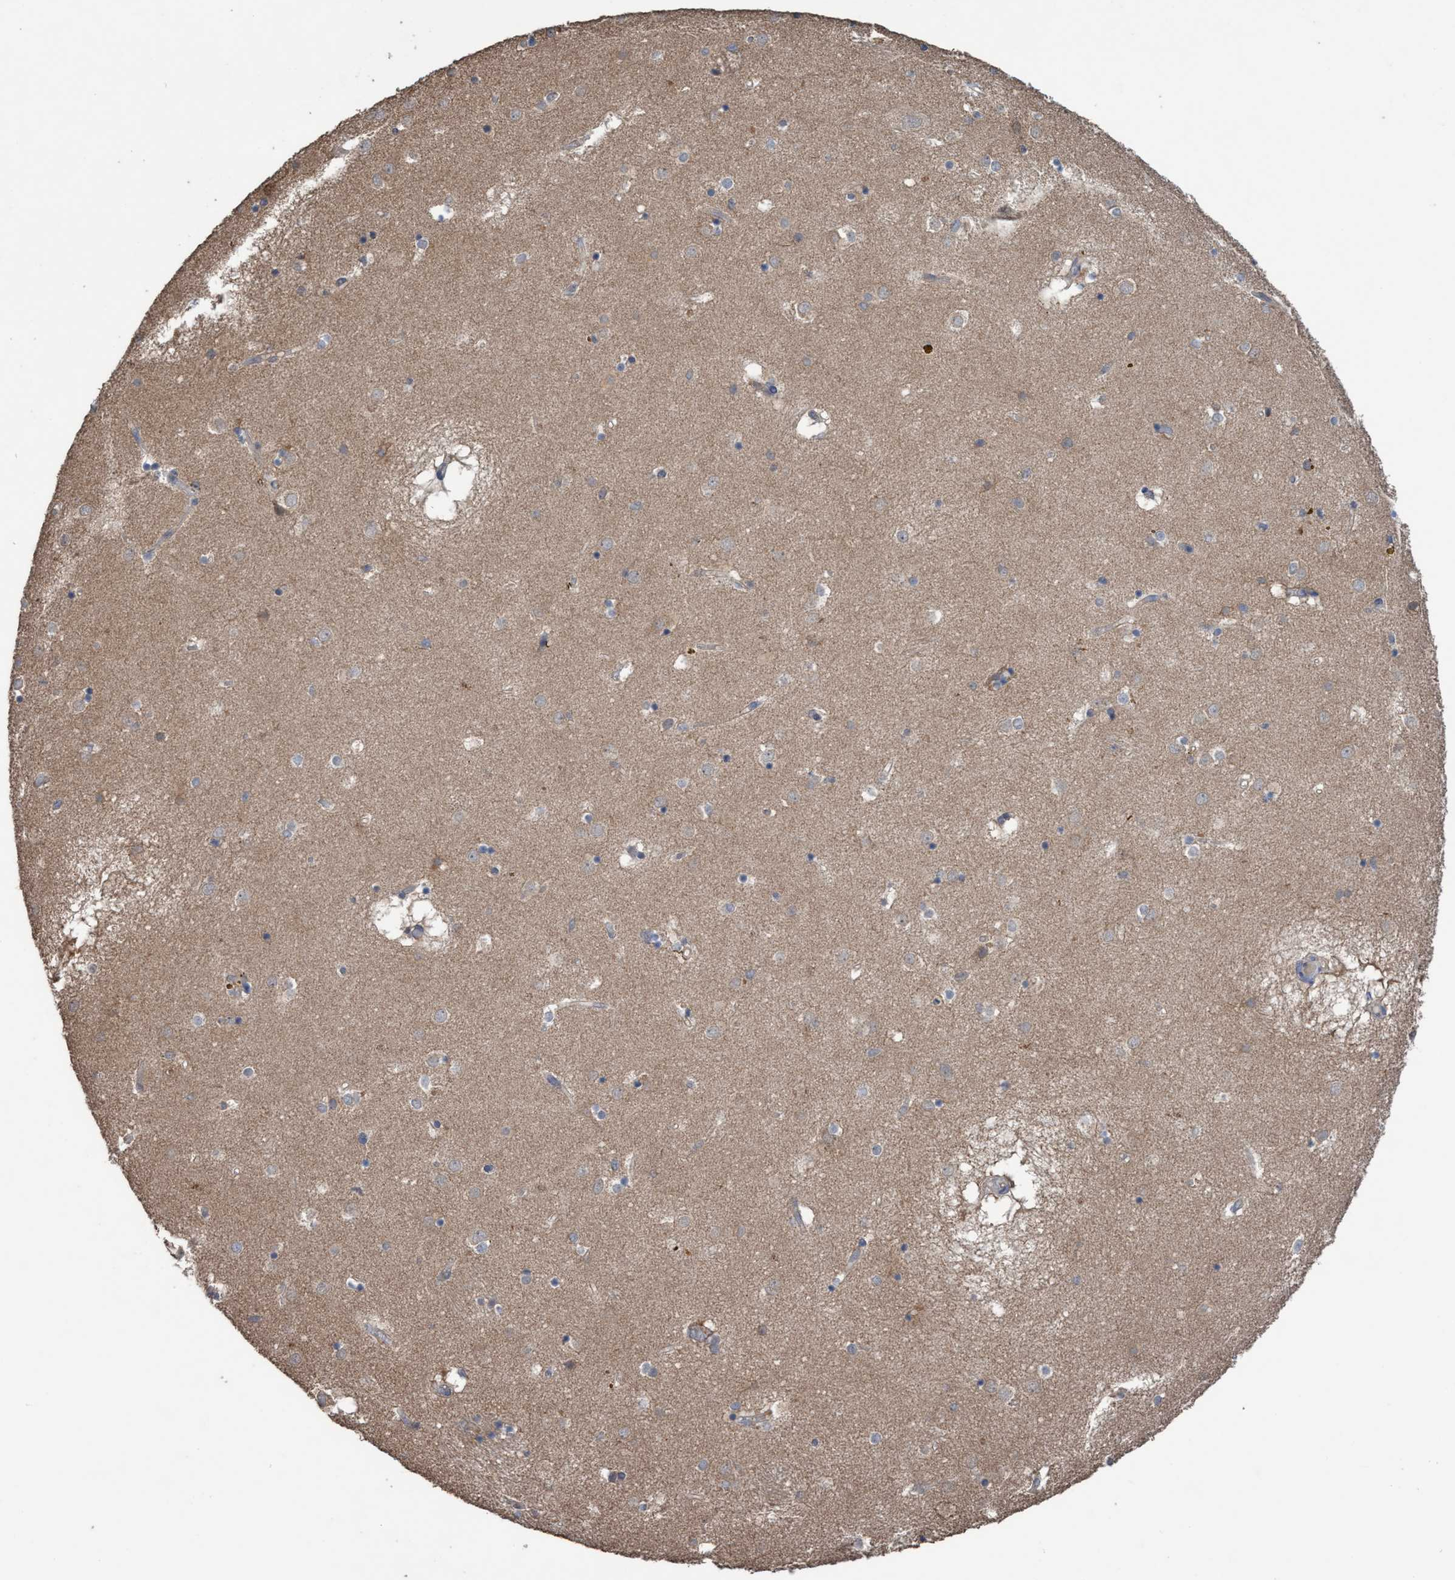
{"staining": {"intensity": "weak", "quantity": "<25%", "location": "cytoplasmic/membranous"}, "tissue": "caudate", "cell_type": "Glial cells", "image_type": "normal", "snomed": [{"axis": "morphology", "description": "Normal tissue, NOS"}, {"axis": "topography", "description": "Lateral ventricle wall"}], "caption": "IHC micrograph of normal caudate: human caudate stained with DAB (3,3'-diaminobenzidine) demonstrates no significant protein staining in glial cells.", "gene": "GLOD4", "patient": {"sex": "male", "age": 70}}